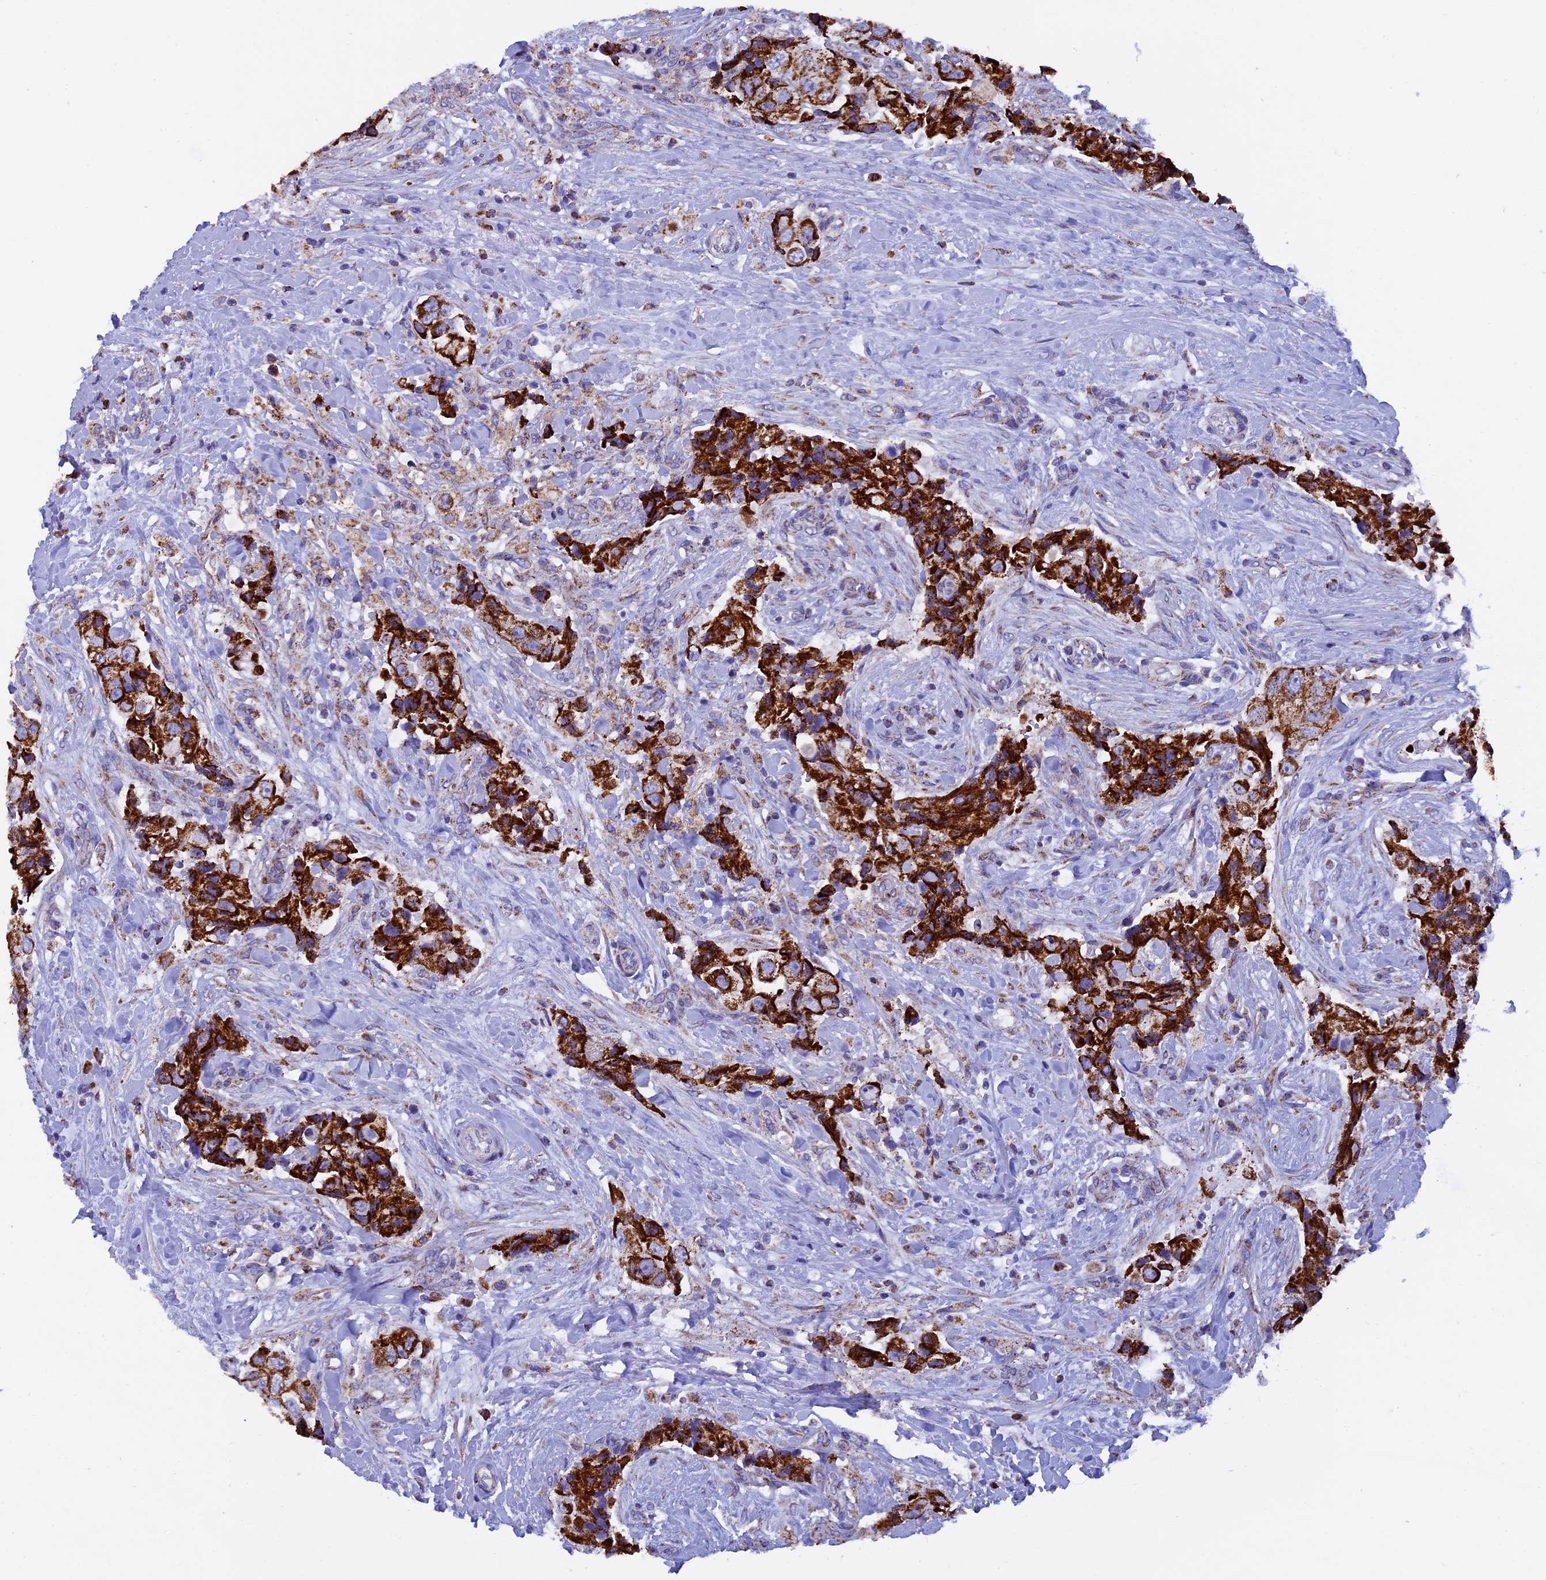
{"staining": {"intensity": "strong", "quantity": ">75%", "location": "cytoplasmic/membranous"}, "tissue": "breast cancer", "cell_type": "Tumor cells", "image_type": "cancer", "snomed": [{"axis": "morphology", "description": "Normal tissue, NOS"}, {"axis": "morphology", "description": "Duct carcinoma"}, {"axis": "topography", "description": "Breast"}], "caption": "Tumor cells show high levels of strong cytoplasmic/membranous positivity in approximately >75% of cells in breast invasive ductal carcinoma.", "gene": "SLC8B1", "patient": {"sex": "female", "age": 62}}